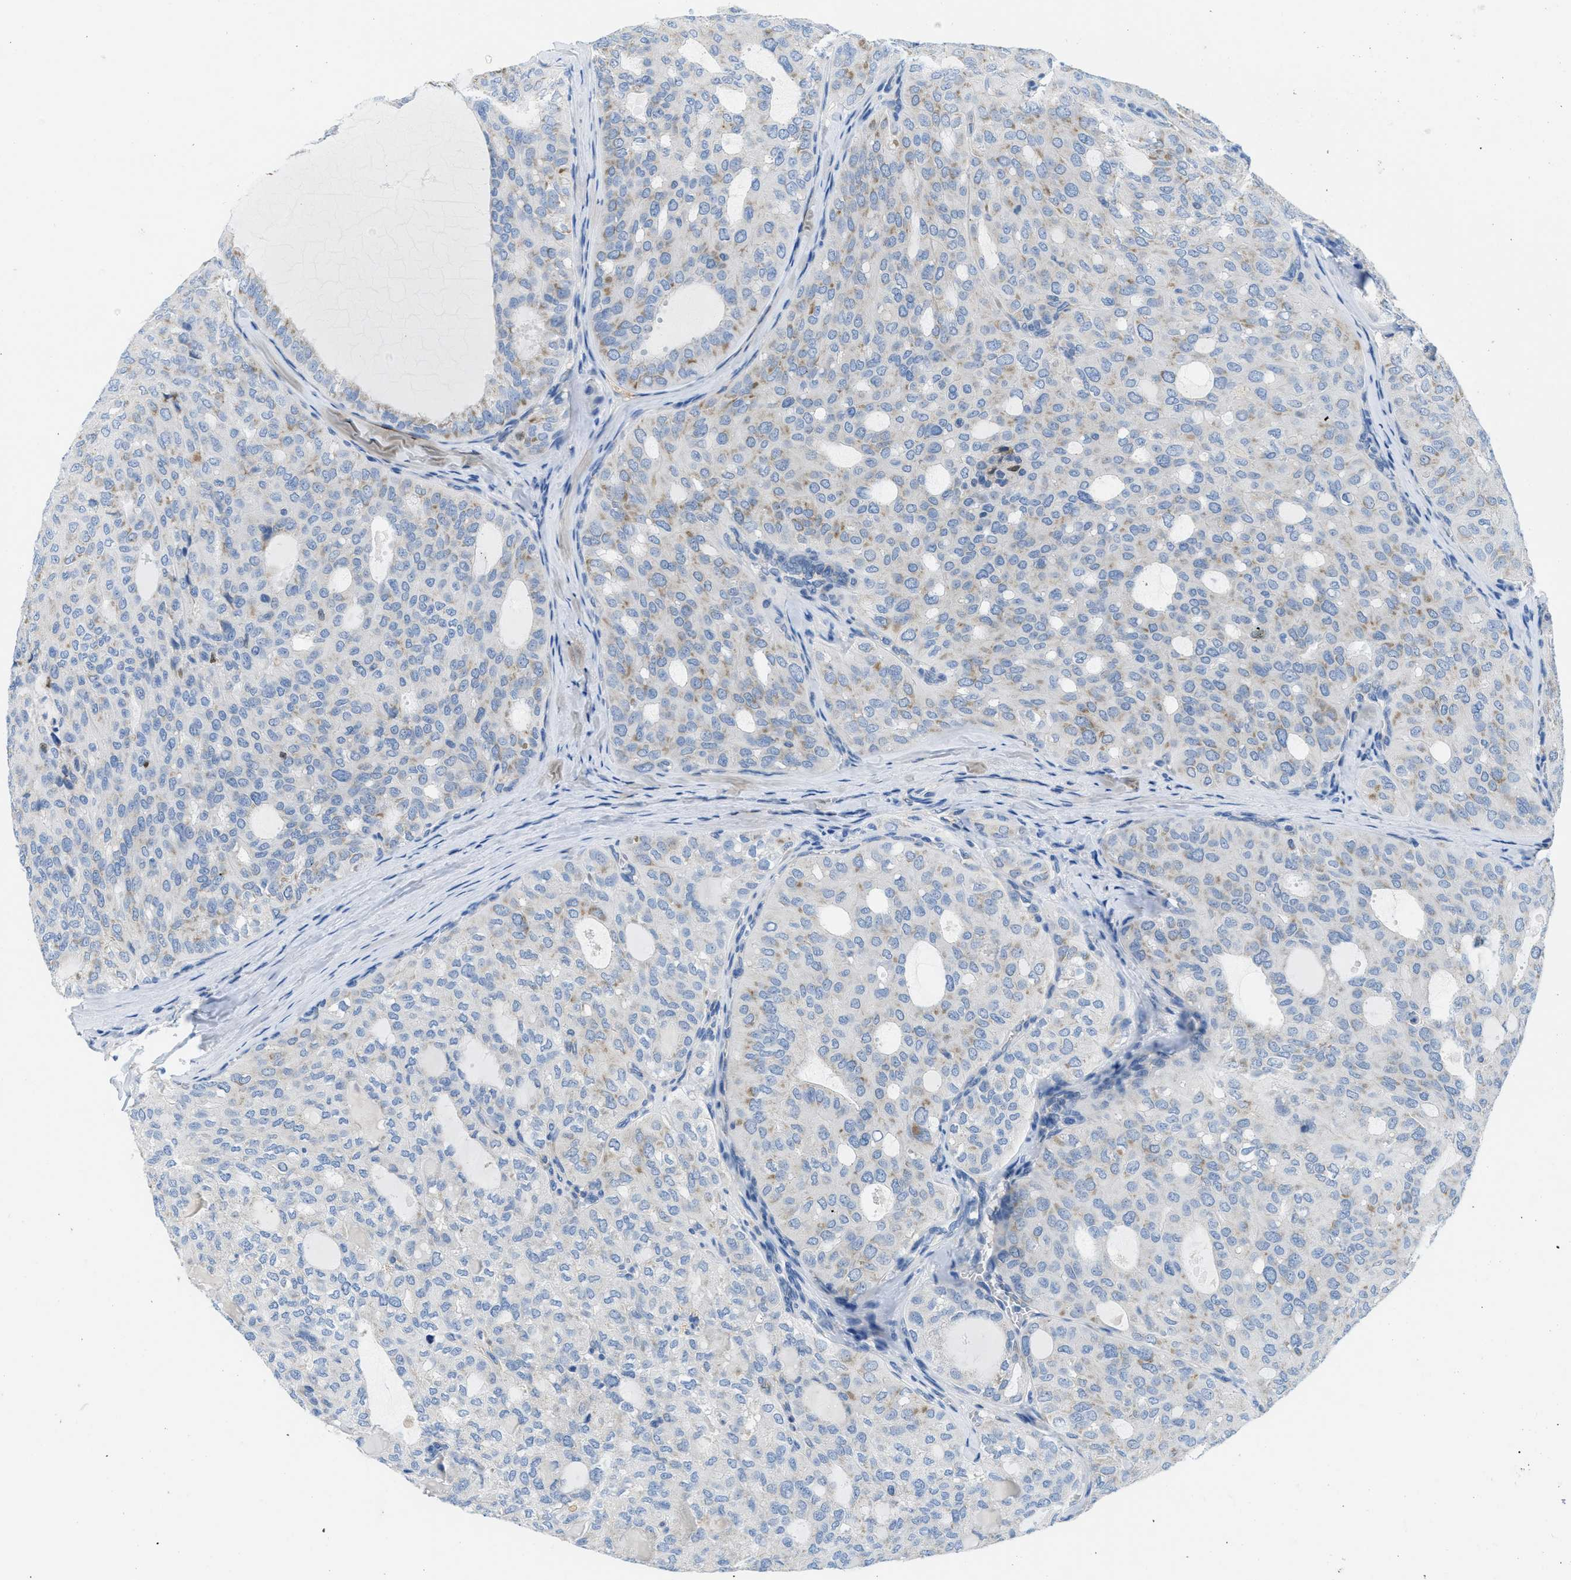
{"staining": {"intensity": "weak", "quantity": "<25%", "location": "cytoplasmic/membranous"}, "tissue": "thyroid cancer", "cell_type": "Tumor cells", "image_type": "cancer", "snomed": [{"axis": "morphology", "description": "Follicular adenoma carcinoma, NOS"}, {"axis": "topography", "description": "Thyroid gland"}], "caption": "Tumor cells show no significant protein staining in thyroid cancer (follicular adenoma carcinoma).", "gene": "PTDSS1", "patient": {"sex": "male", "age": 75}}